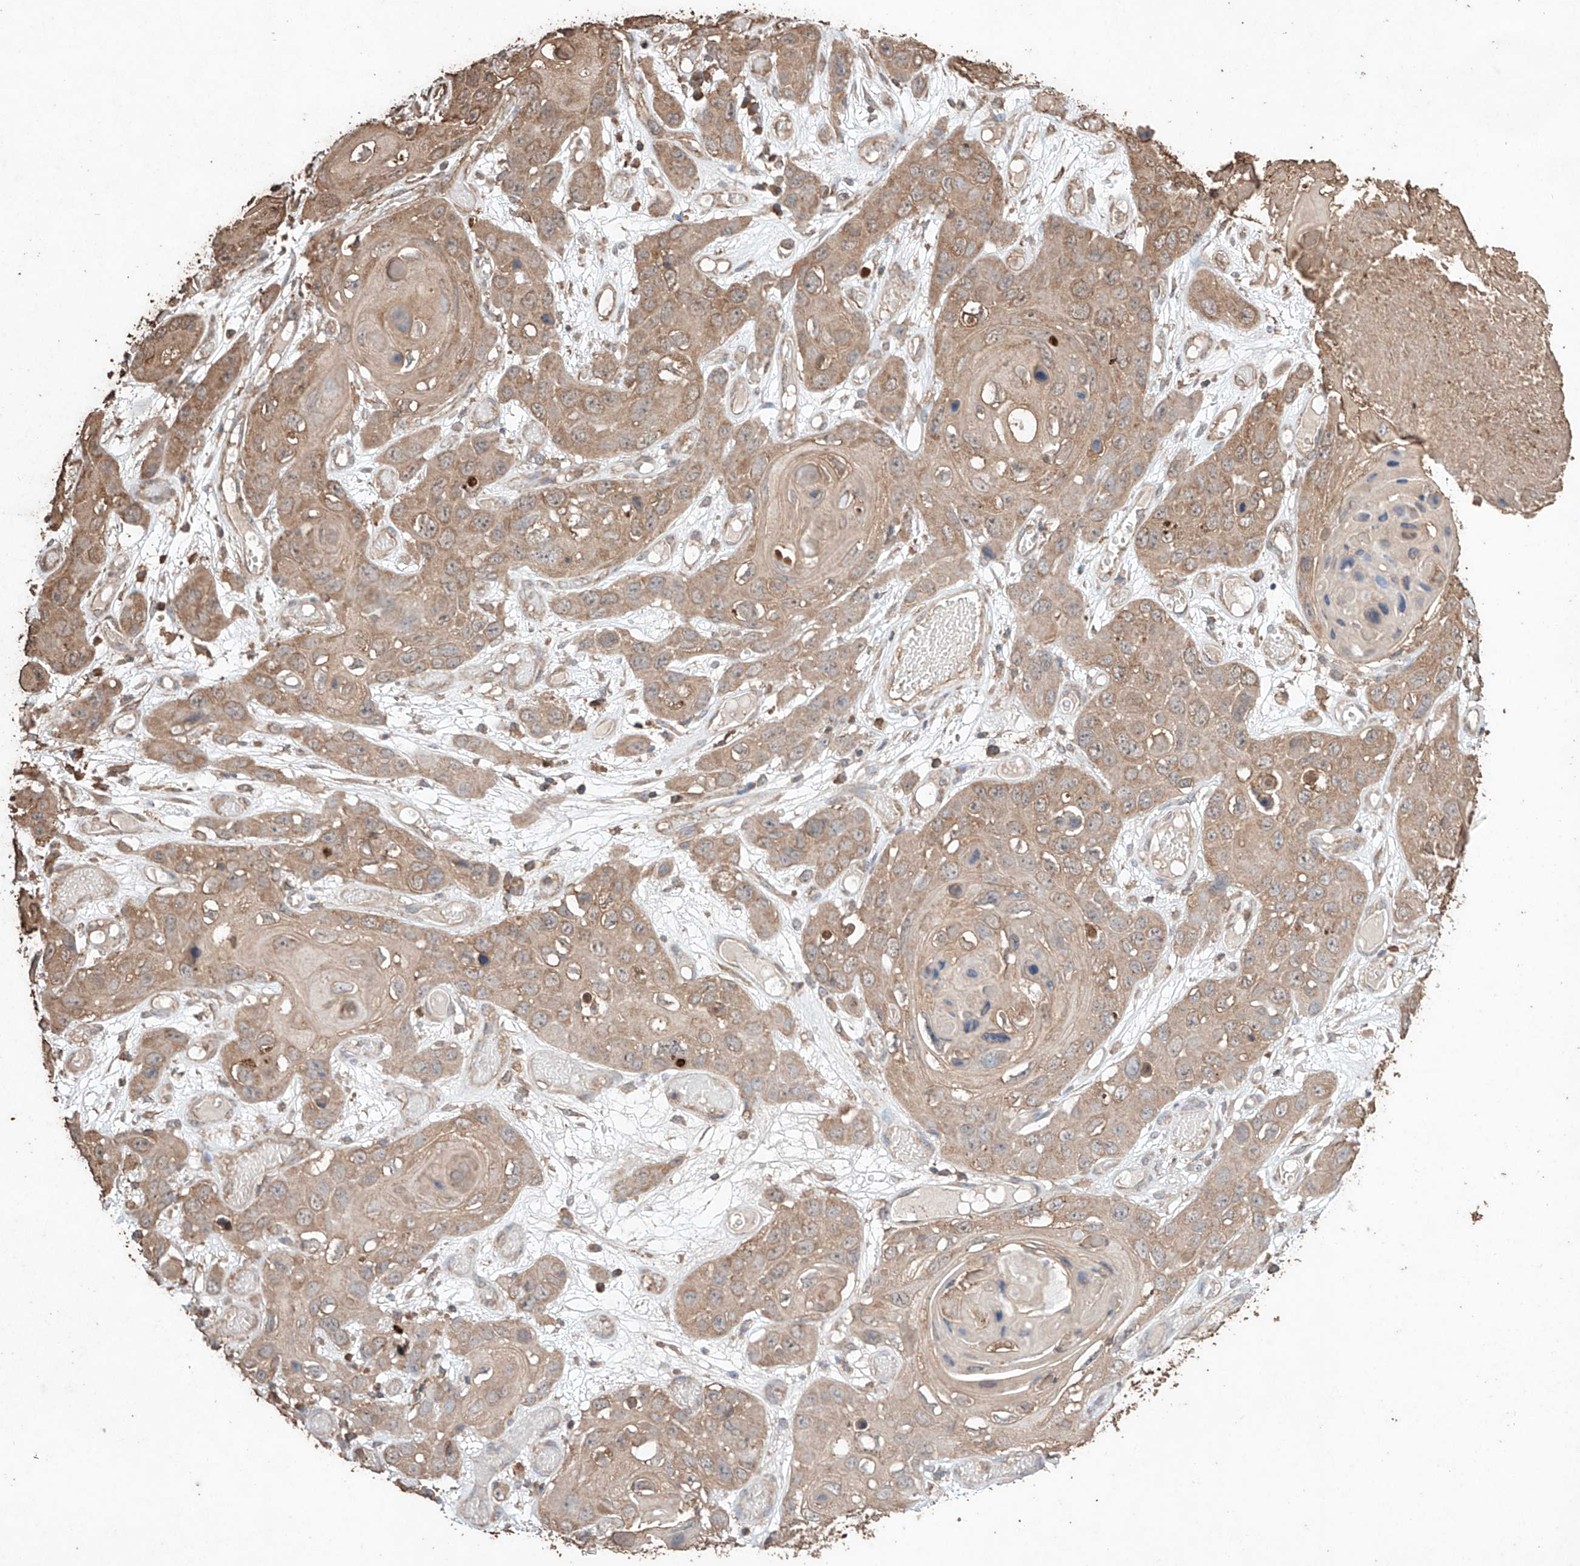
{"staining": {"intensity": "weak", "quantity": "25%-75%", "location": "cytoplasmic/membranous"}, "tissue": "skin cancer", "cell_type": "Tumor cells", "image_type": "cancer", "snomed": [{"axis": "morphology", "description": "Squamous cell carcinoma, NOS"}, {"axis": "topography", "description": "Skin"}], "caption": "Protein expression analysis of human skin cancer reveals weak cytoplasmic/membranous expression in approximately 25%-75% of tumor cells. (brown staining indicates protein expression, while blue staining denotes nuclei).", "gene": "M6PR", "patient": {"sex": "male", "age": 55}}